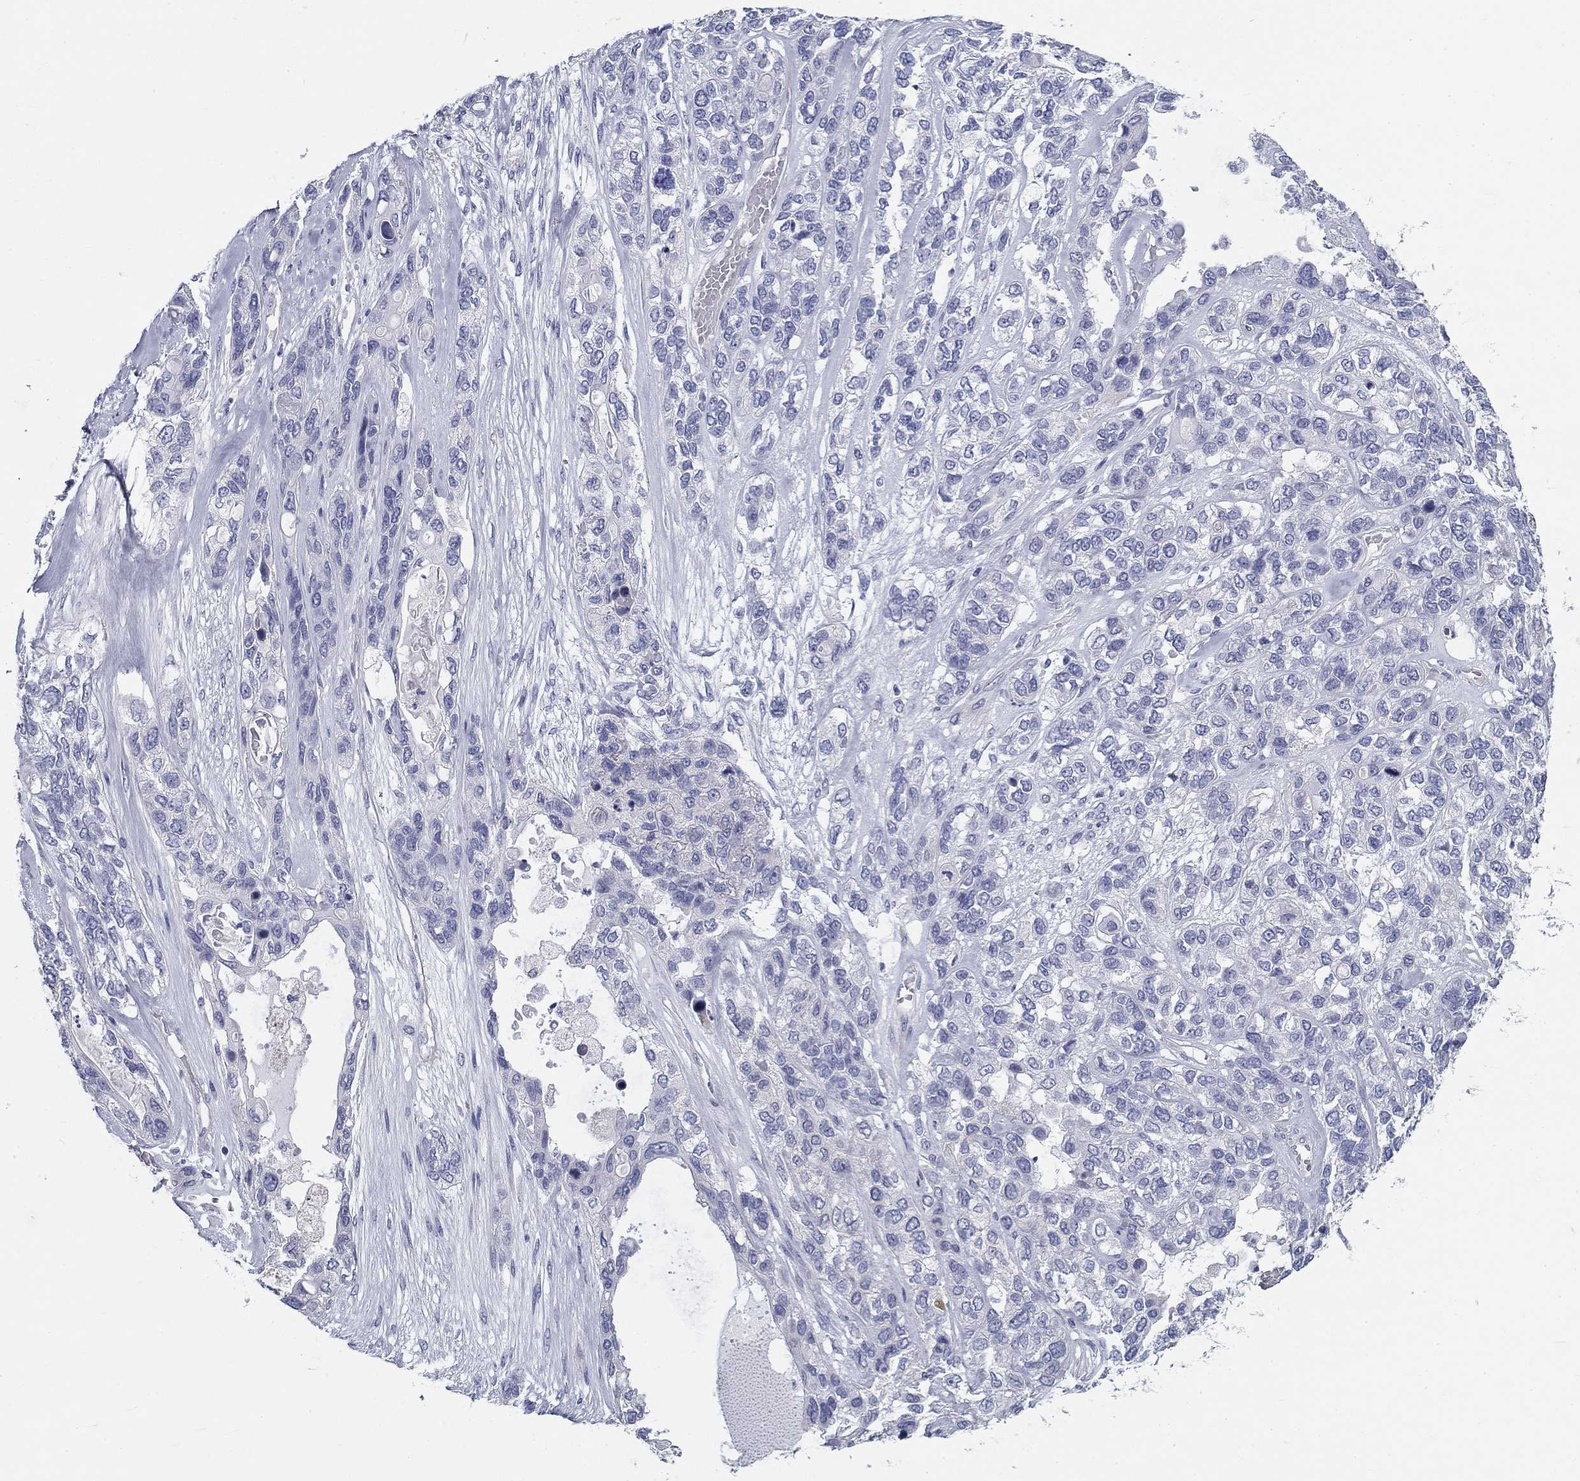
{"staining": {"intensity": "negative", "quantity": "none", "location": "none"}, "tissue": "lung cancer", "cell_type": "Tumor cells", "image_type": "cancer", "snomed": [{"axis": "morphology", "description": "Squamous cell carcinoma, NOS"}, {"axis": "topography", "description": "Lung"}], "caption": "The micrograph exhibits no staining of tumor cells in lung cancer (squamous cell carcinoma).", "gene": "GALNTL5", "patient": {"sex": "female", "age": 70}}